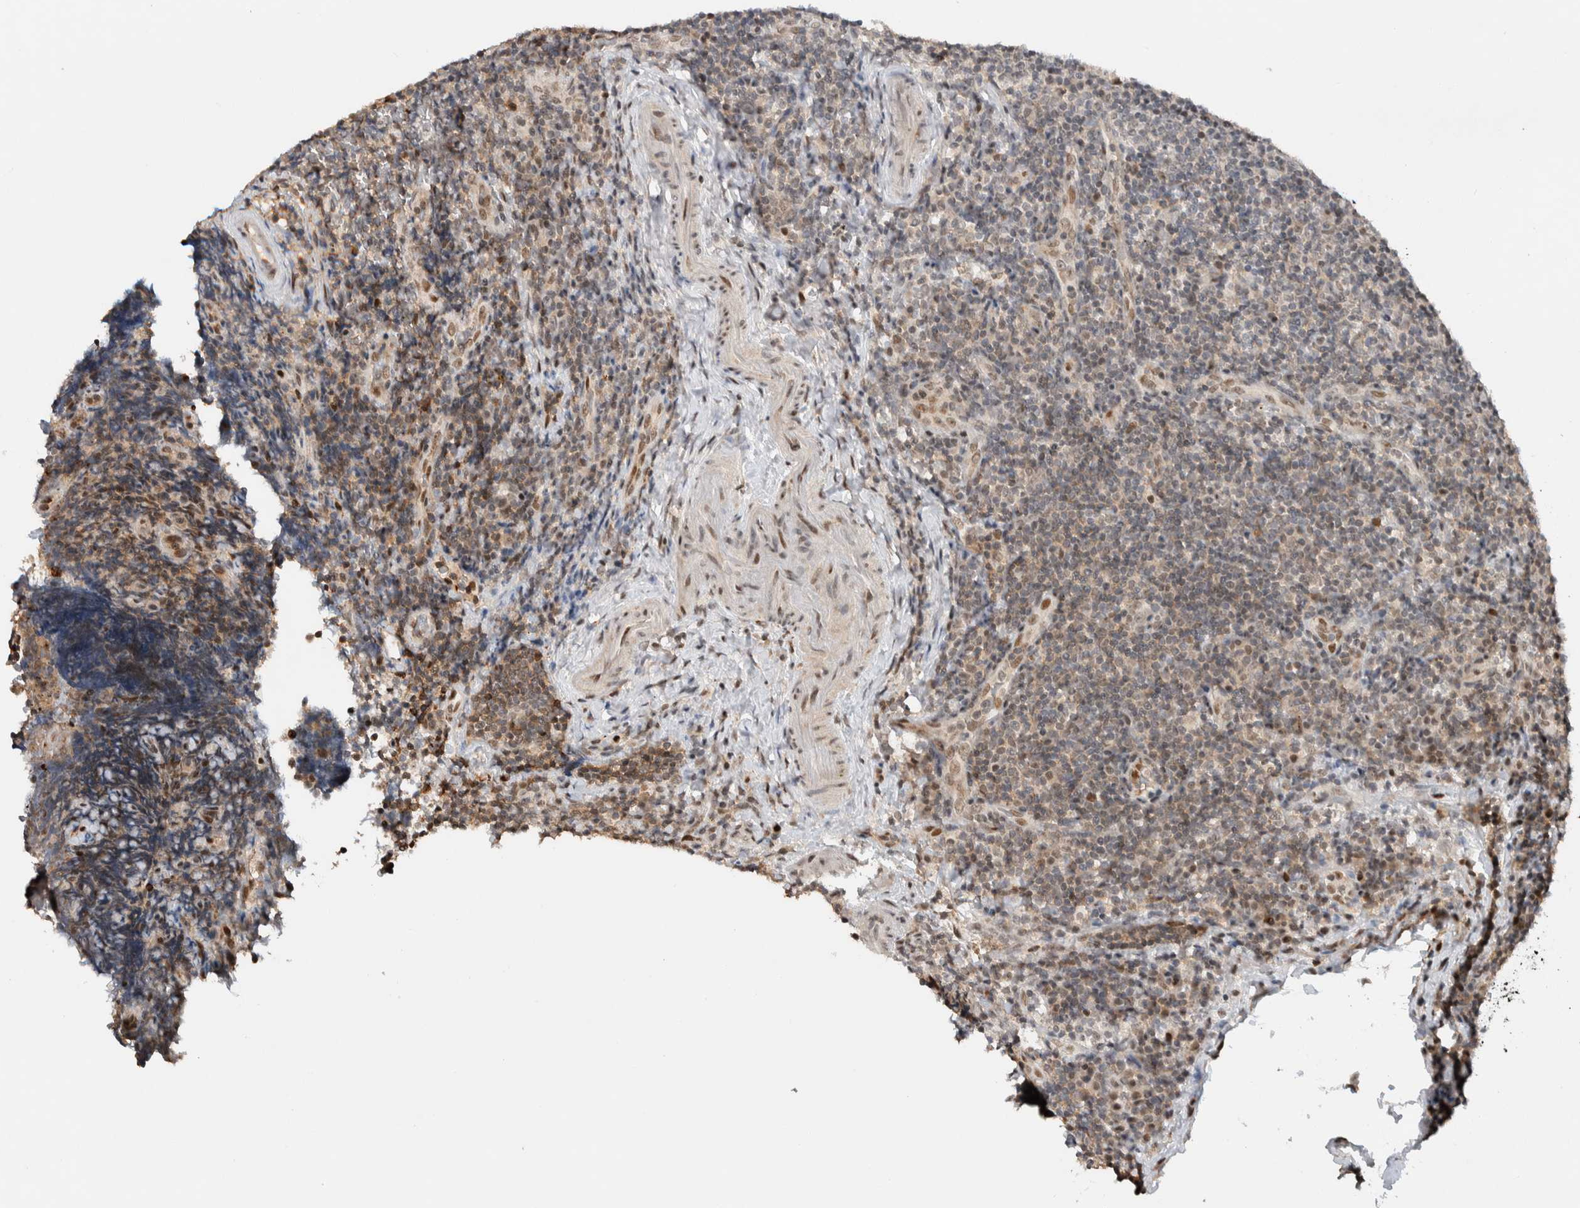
{"staining": {"intensity": "weak", "quantity": "<25%", "location": "nuclear"}, "tissue": "lymphoma", "cell_type": "Tumor cells", "image_type": "cancer", "snomed": [{"axis": "morphology", "description": "Malignant lymphoma, non-Hodgkin's type, High grade"}, {"axis": "topography", "description": "Tonsil"}], "caption": "The image demonstrates no significant staining in tumor cells of lymphoma.", "gene": "ZNF521", "patient": {"sex": "female", "age": 36}}